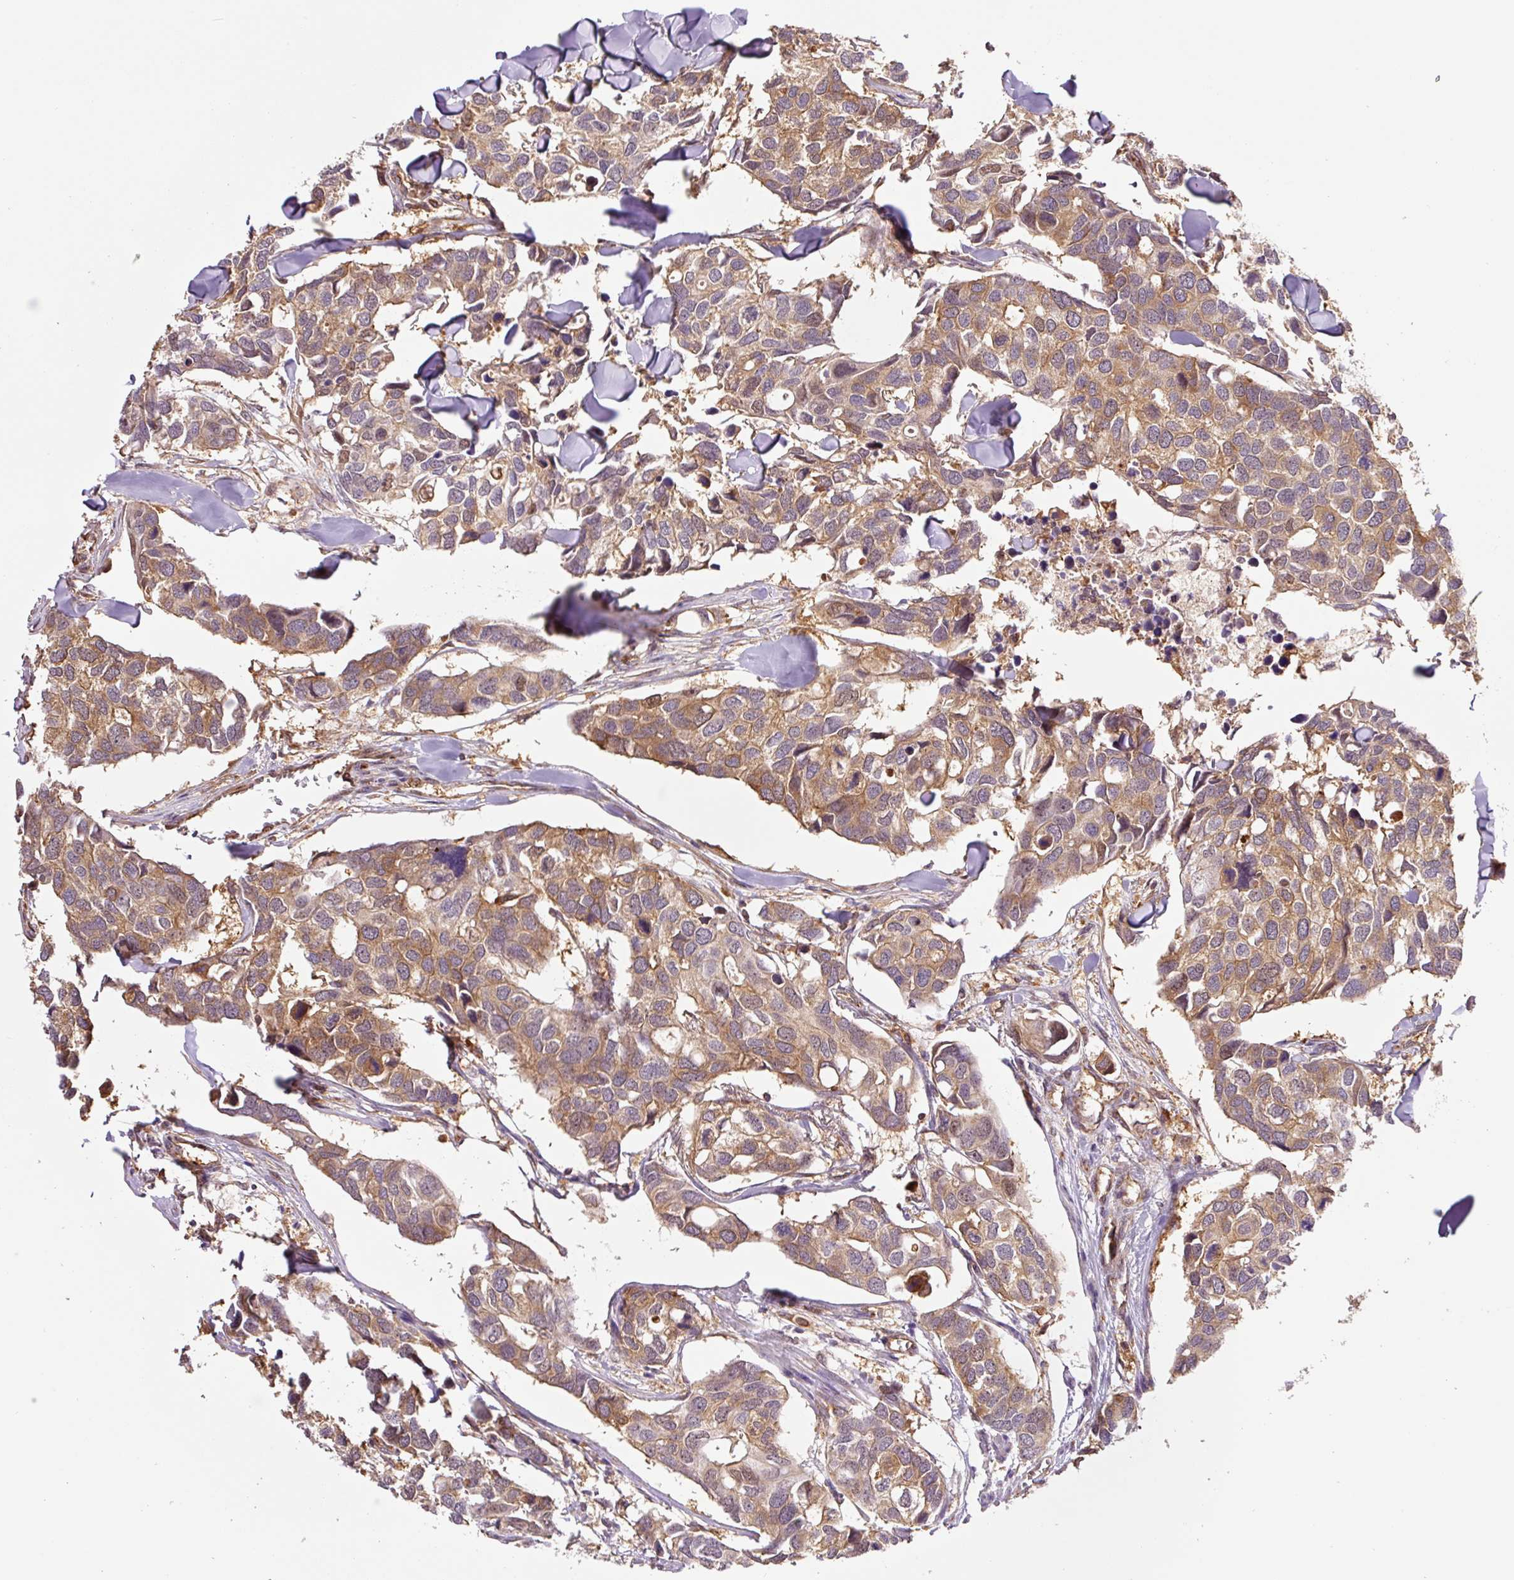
{"staining": {"intensity": "moderate", "quantity": ">75%", "location": "cytoplasmic/membranous"}, "tissue": "breast cancer", "cell_type": "Tumor cells", "image_type": "cancer", "snomed": [{"axis": "morphology", "description": "Duct carcinoma"}, {"axis": "topography", "description": "Breast"}], "caption": "Moderate cytoplasmic/membranous protein positivity is seen in about >75% of tumor cells in breast infiltrating ductal carcinoma.", "gene": "PCK2", "patient": {"sex": "female", "age": 83}}